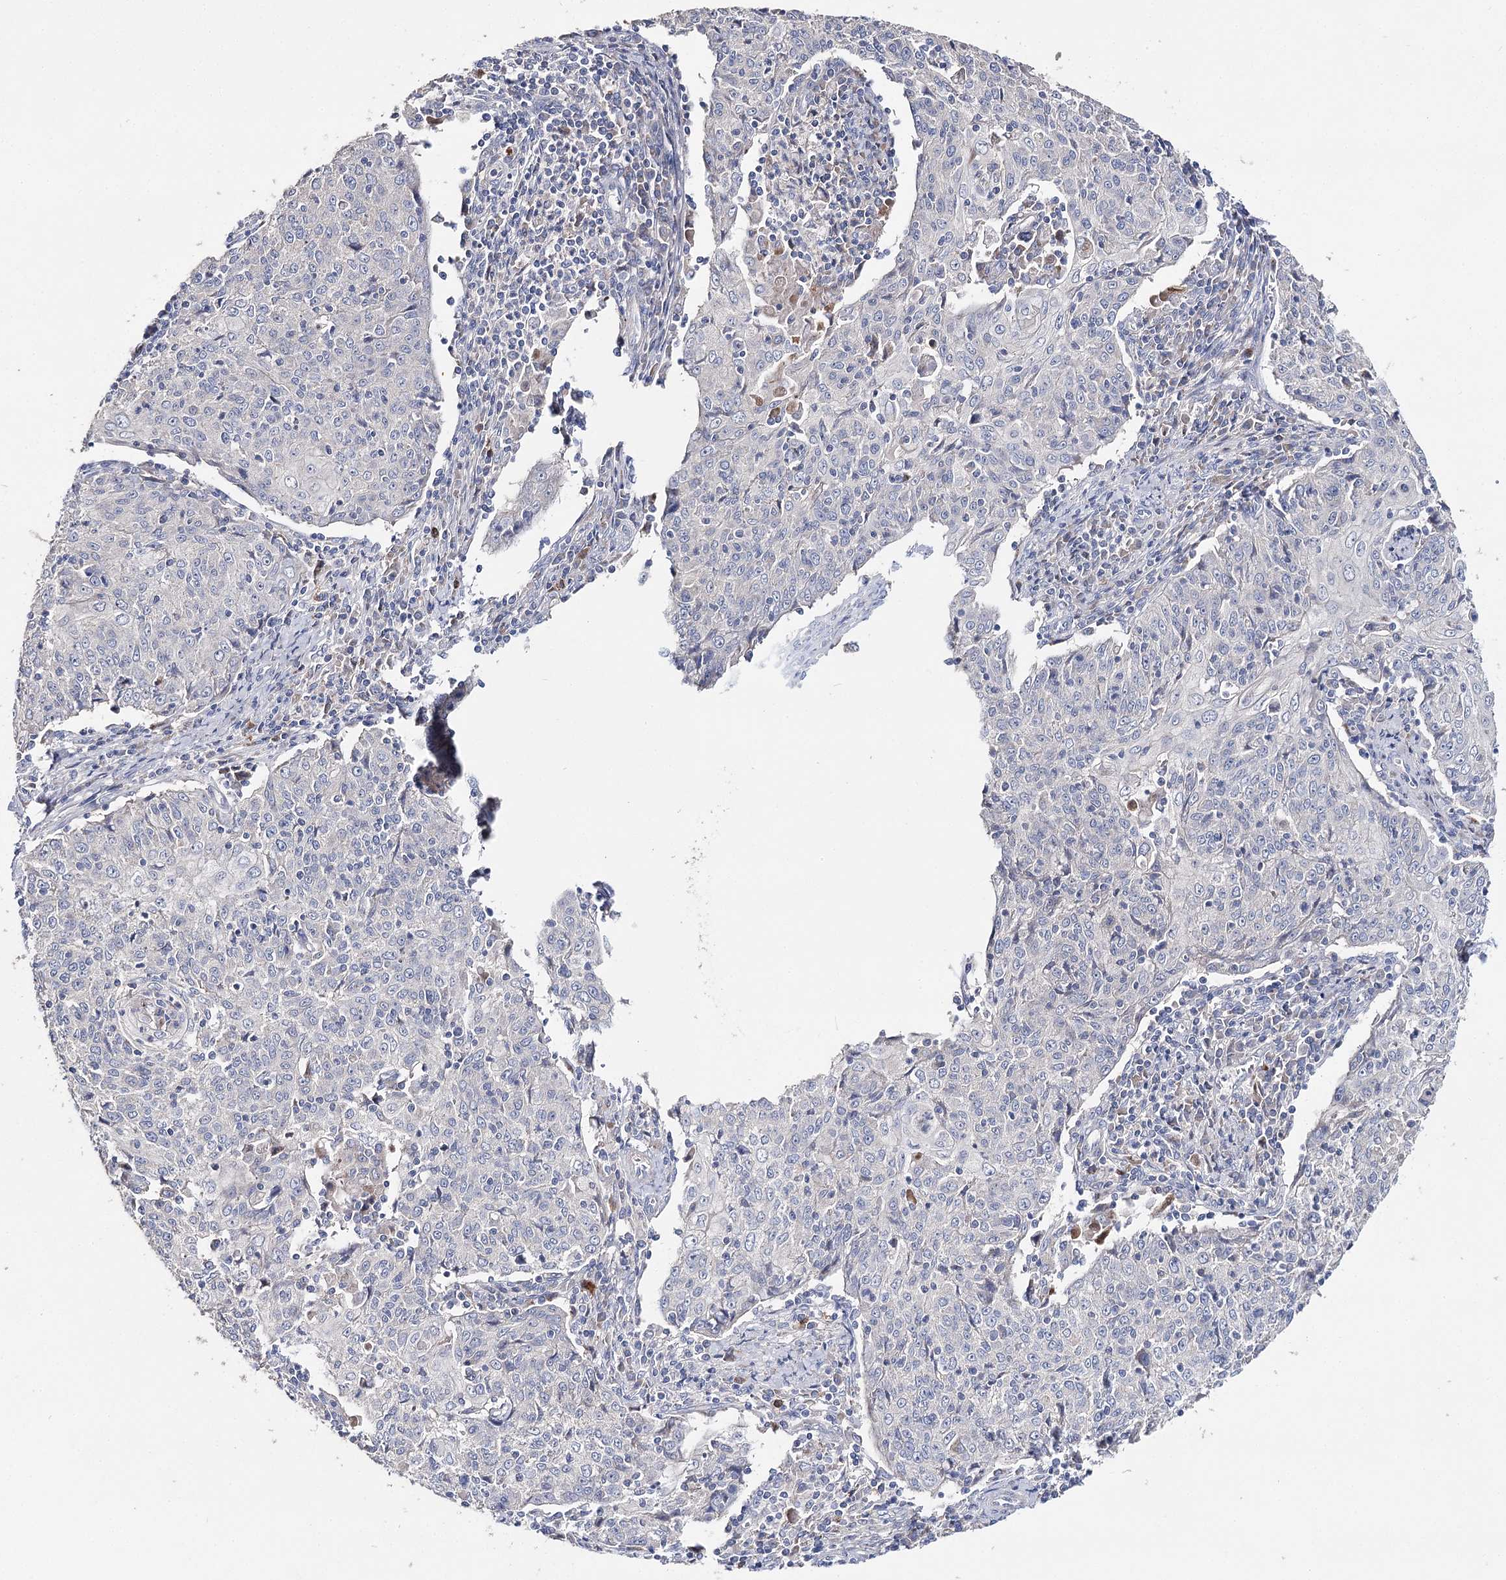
{"staining": {"intensity": "negative", "quantity": "none", "location": "none"}, "tissue": "cervical cancer", "cell_type": "Tumor cells", "image_type": "cancer", "snomed": [{"axis": "morphology", "description": "Squamous cell carcinoma, NOS"}, {"axis": "topography", "description": "Cervix"}], "caption": "This is an IHC photomicrograph of human cervical cancer. There is no positivity in tumor cells.", "gene": "NRAP", "patient": {"sex": "female", "age": 48}}